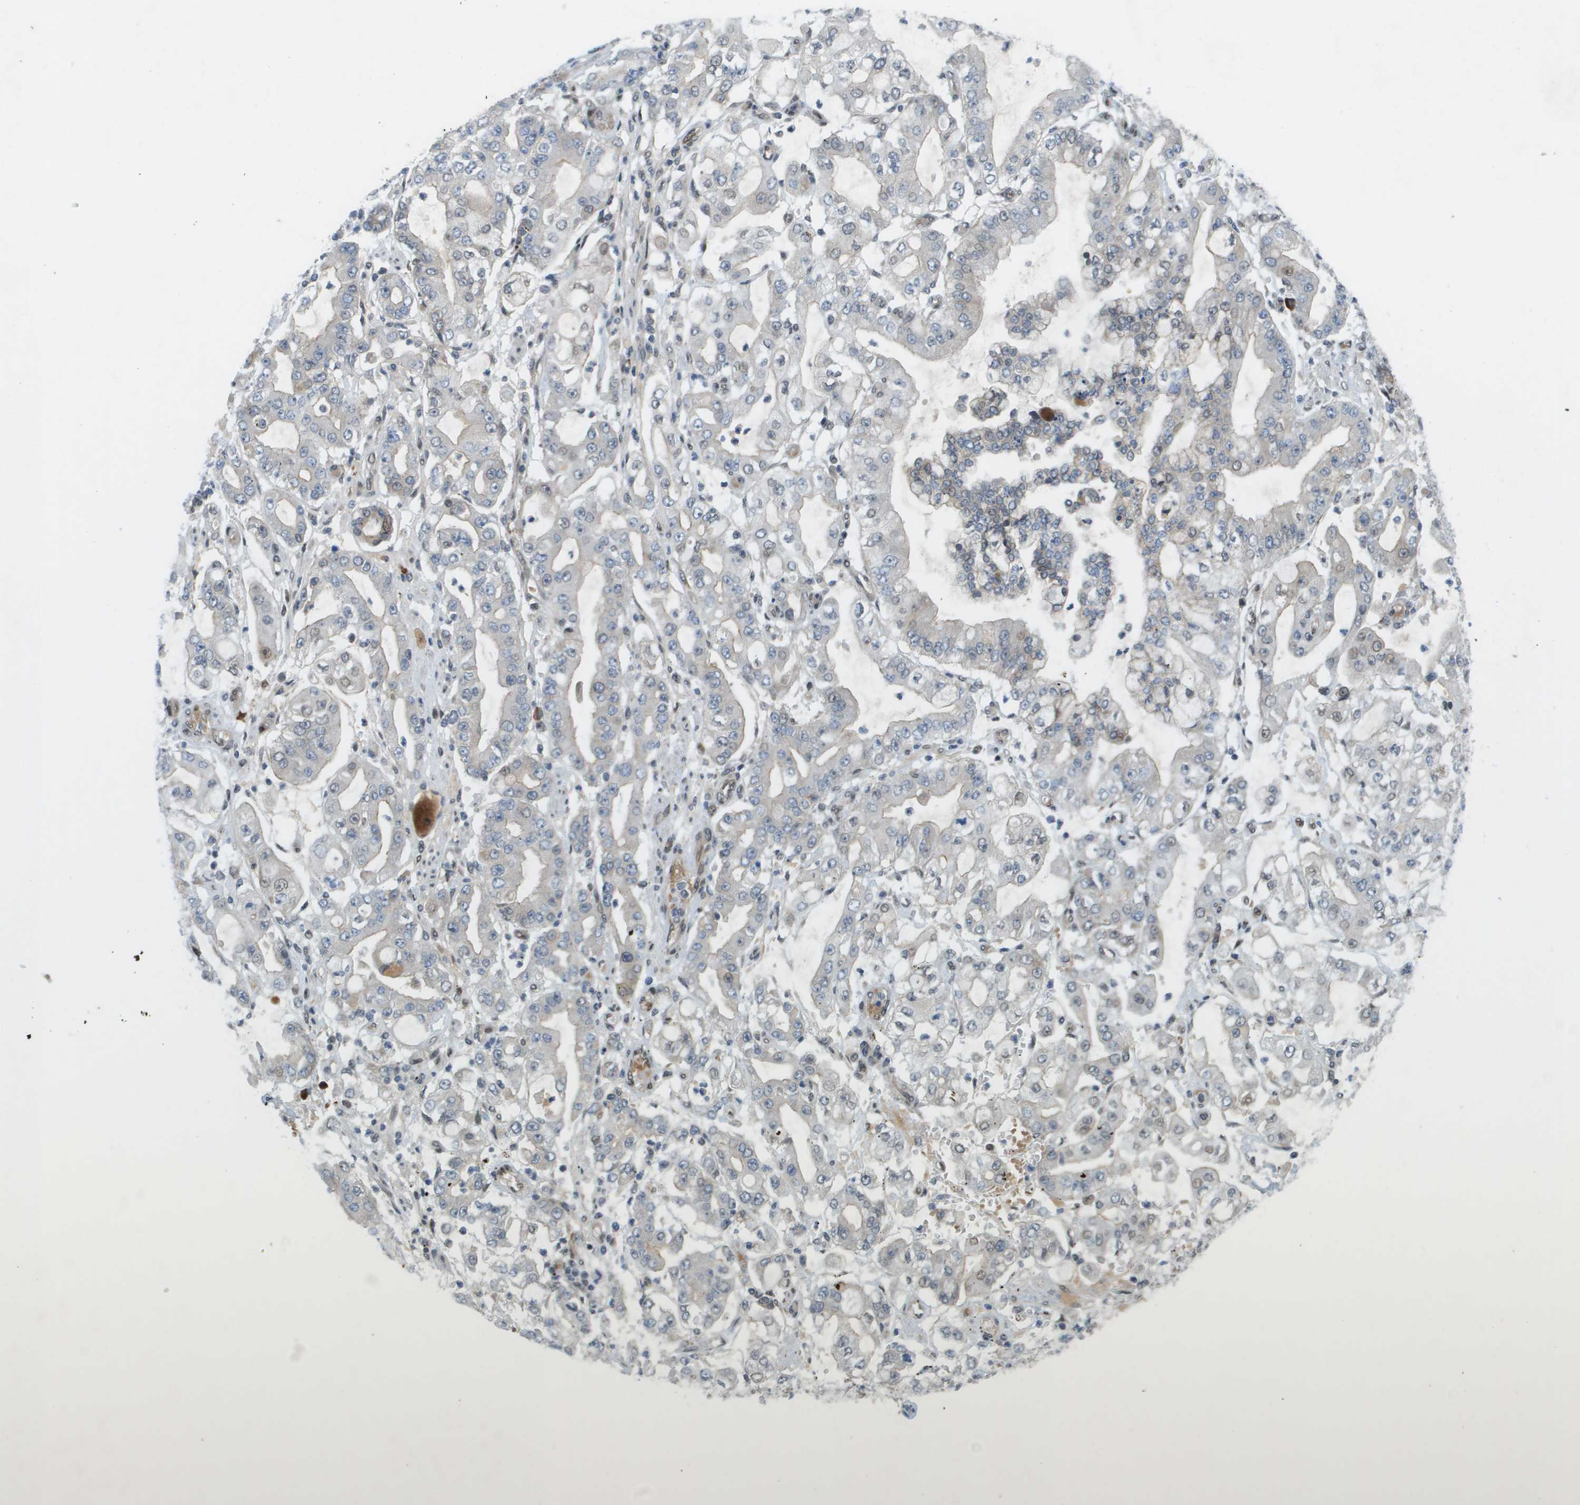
{"staining": {"intensity": "negative", "quantity": "none", "location": "none"}, "tissue": "stomach cancer", "cell_type": "Tumor cells", "image_type": "cancer", "snomed": [{"axis": "morphology", "description": "Adenocarcinoma, NOS"}, {"axis": "topography", "description": "Stomach"}], "caption": "Stomach cancer (adenocarcinoma) was stained to show a protein in brown. There is no significant expression in tumor cells.", "gene": "CACNB4", "patient": {"sex": "male", "age": 76}}